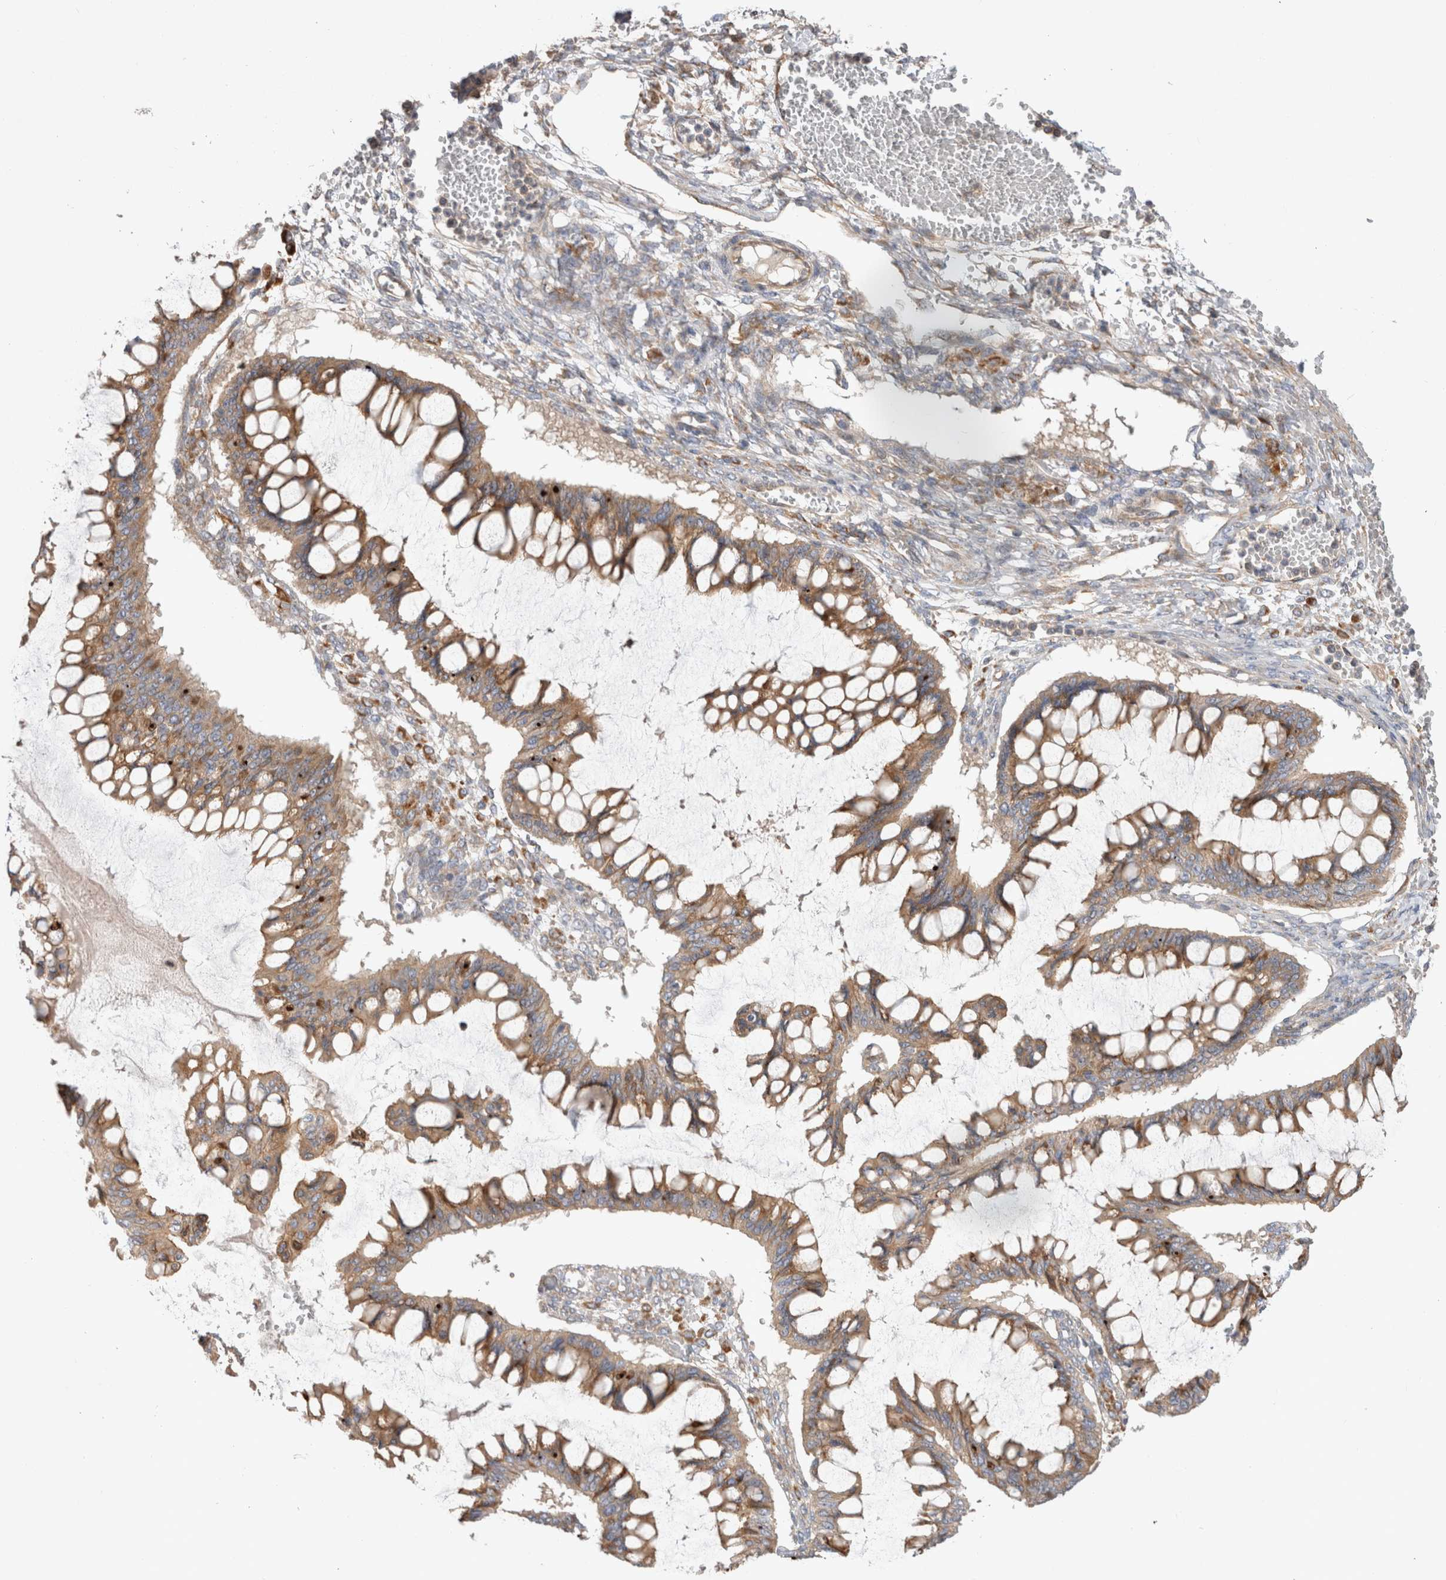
{"staining": {"intensity": "moderate", "quantity": ">75%", "location": "cytoplasmic/membranous"}, "tissue": "ovarian cancer", "cell_type": "Tumor cells", "image_type": "cancer", "snomed": [{"axis": "morphology", "description": "Cystadenocarcinoma, mucinous, NOS"}, {"axis": "topography", "description": "Ovary"}], "caption": "This is a photomicrograph of immunohistochemistry (IHC) staining of ovarian cancer, which shows moderate expression in the cytoplasmic/membranous of tumor cells.", "gene": "PDCD10", "patient": {"sex": "female", "age": 73}}